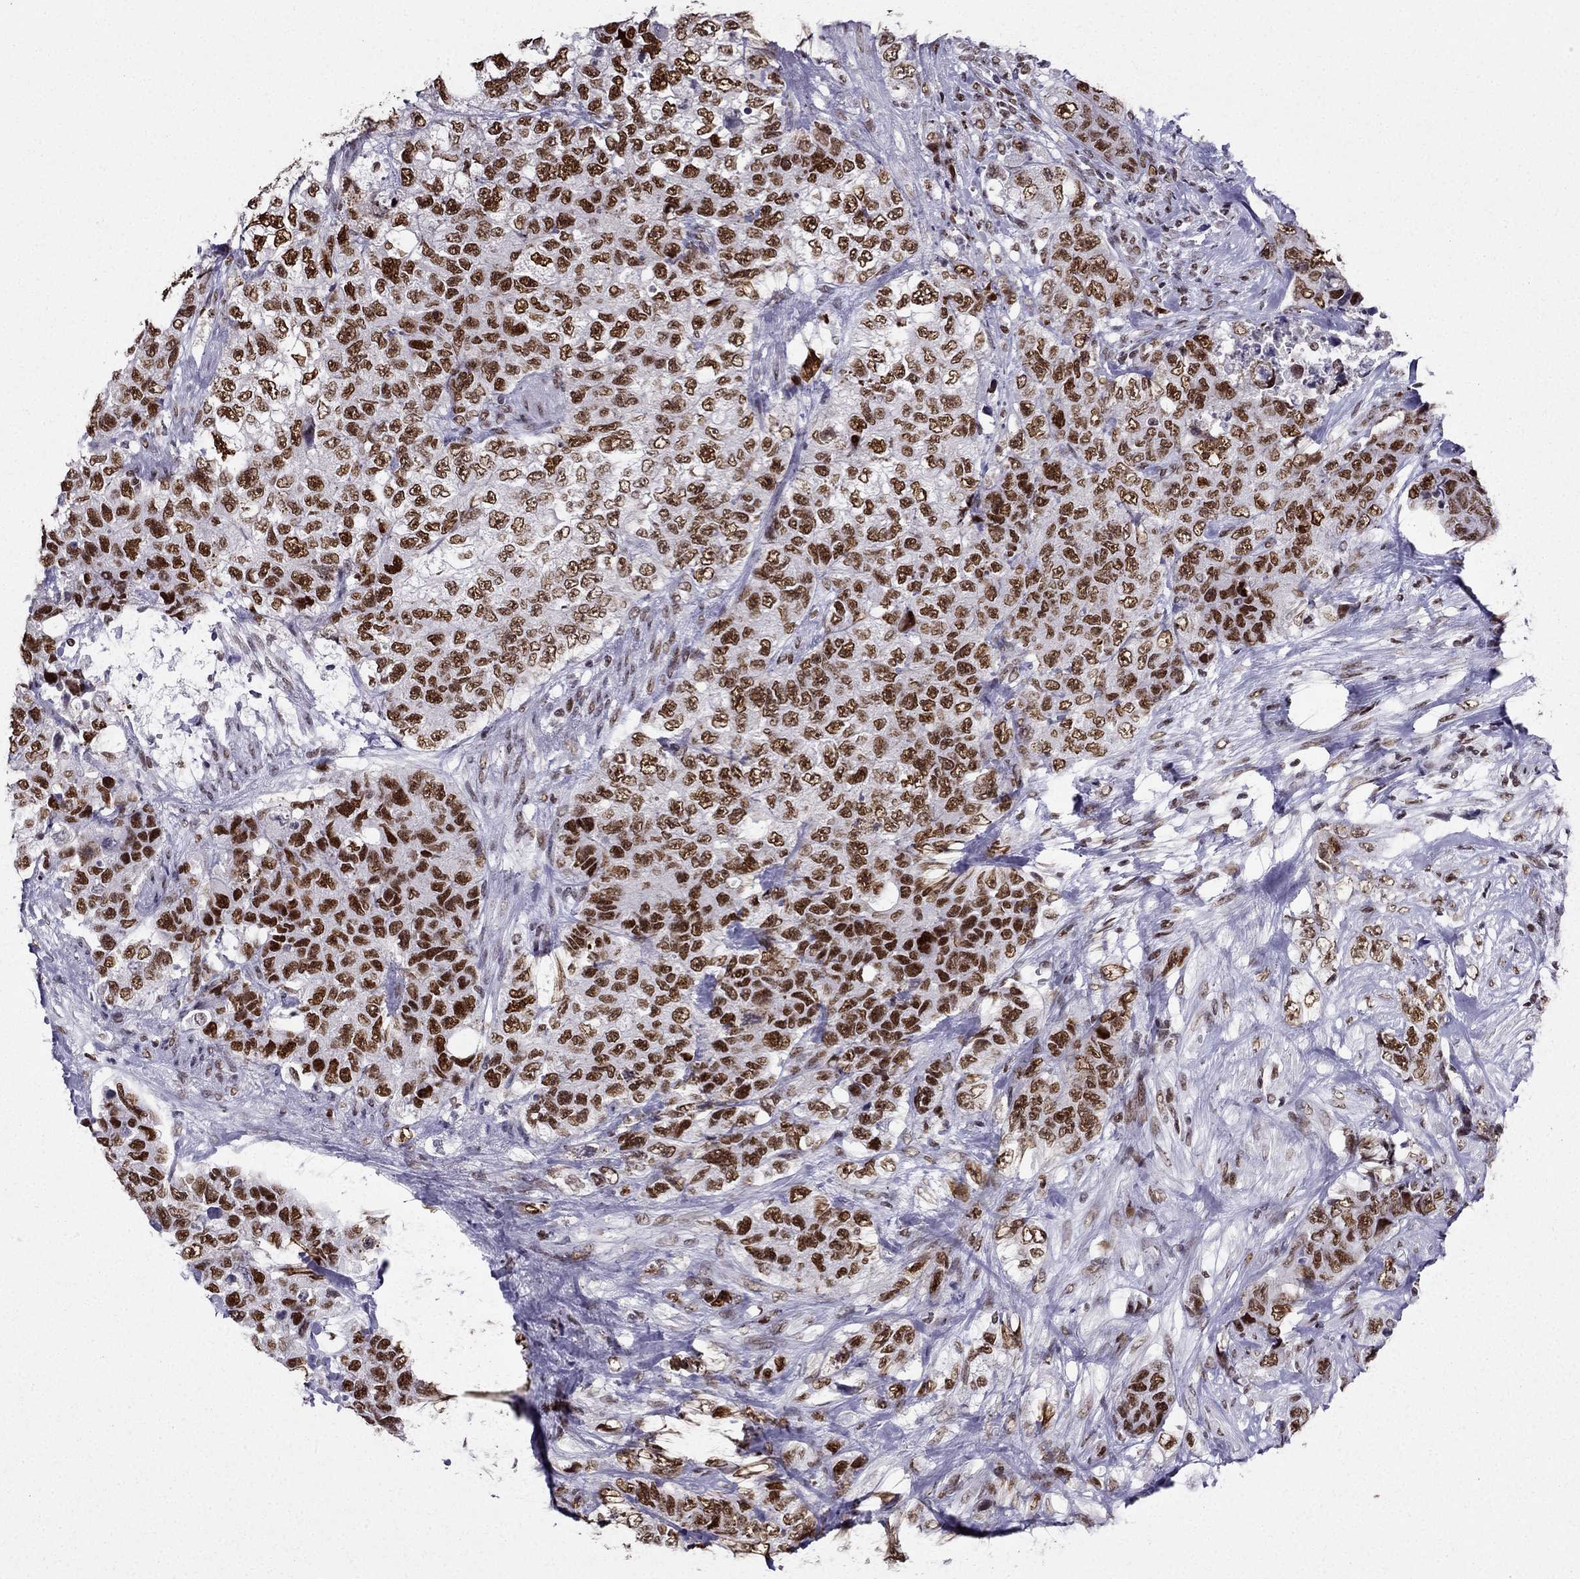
{"staining": {"intensity": "strong", "quantity": ">75%", "location": "nuclear"}, "tissue": "urothelial cancer", "cell_type": "Tumor cells", "image_type": "cancer", "snomed": [{"axis": "morphology", "description": "Urothelial carcinoma, High grade"}, {"axis": "topography", "description": "Urinary bladder"}], "caption": "Human high-grade urothelial carcinoma stained with a protein marker demonstrates strong staining in tumor cells.", "gene": "ZNF420", "patient": {"sex": "female", "age": 78}}